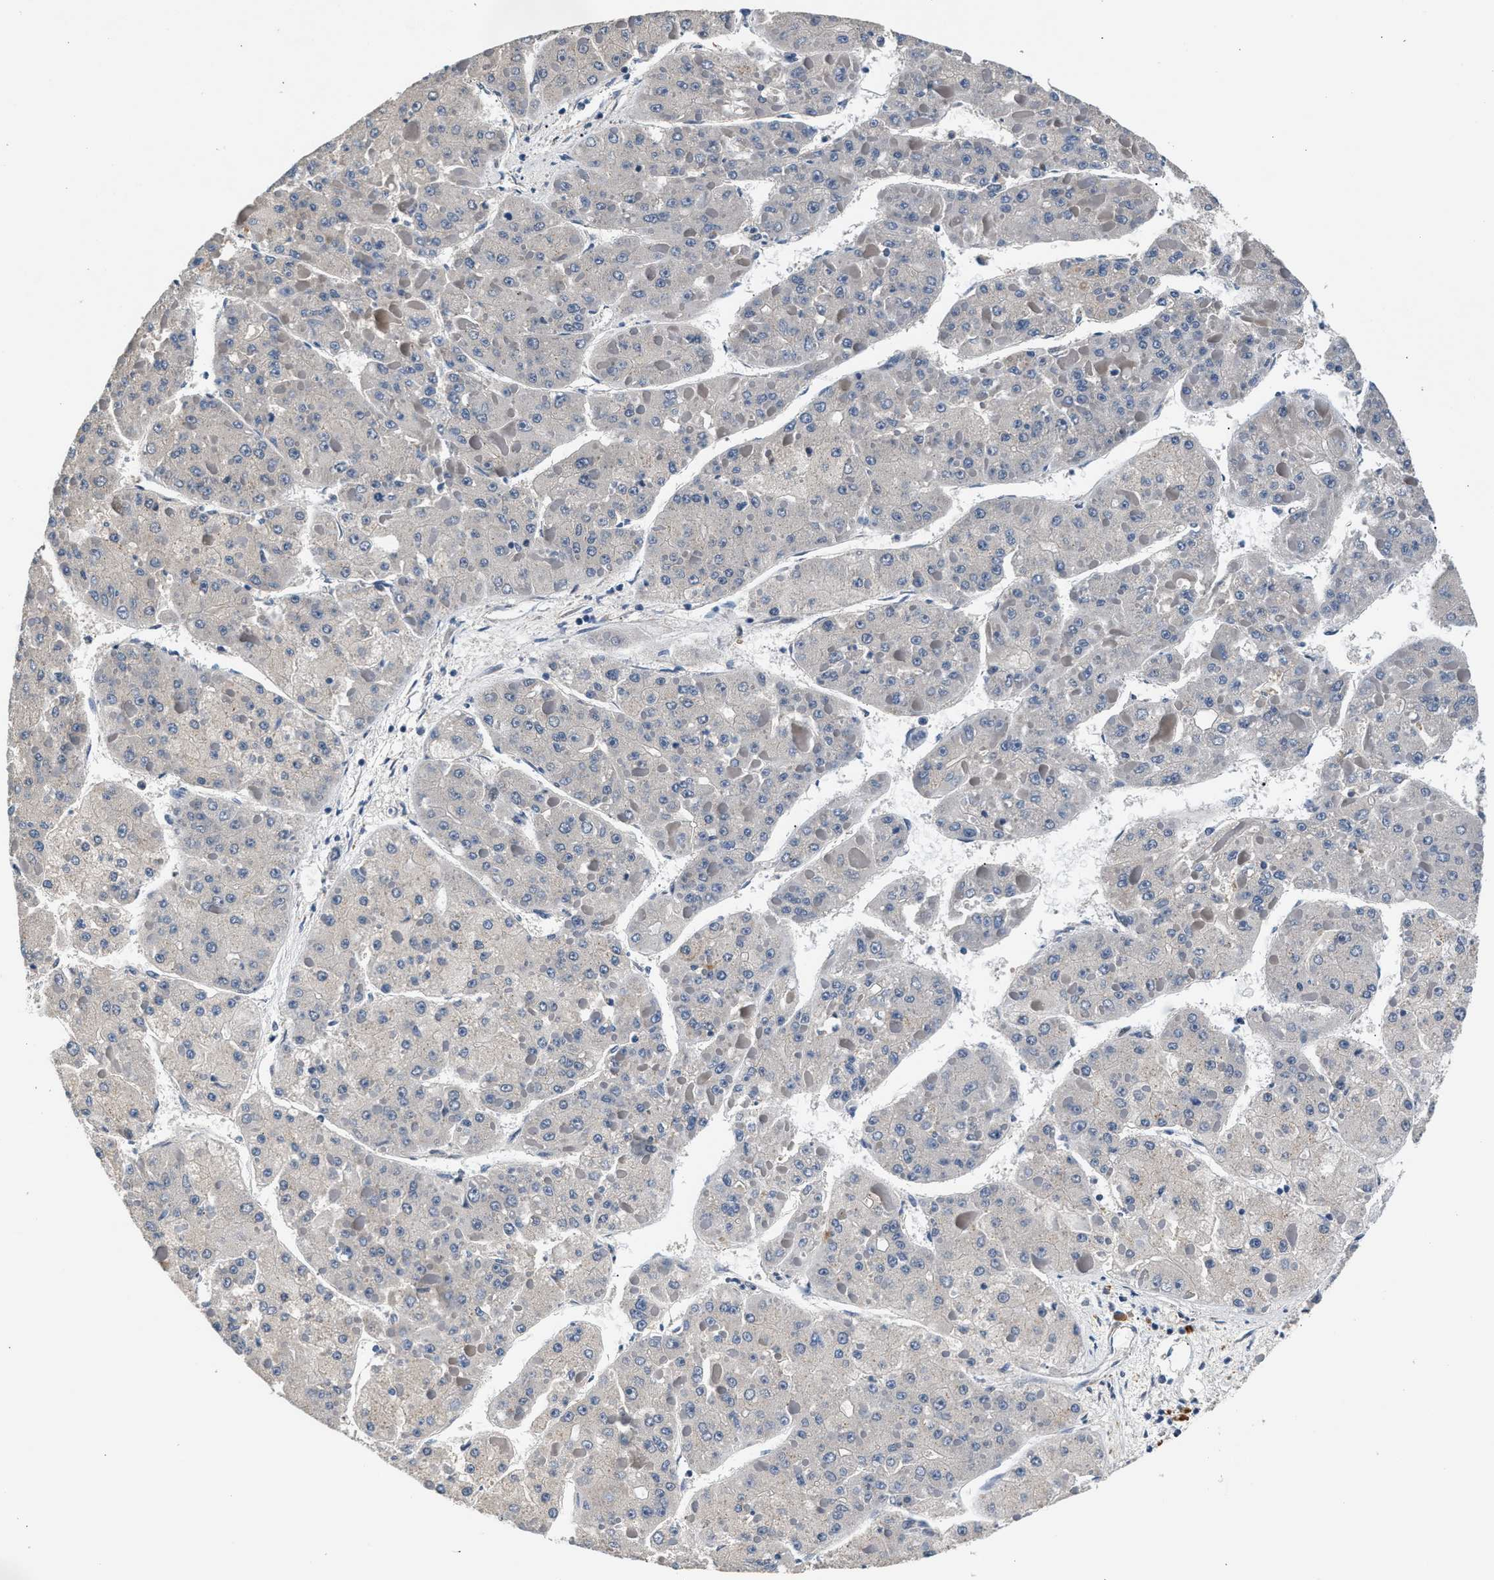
{"staining": {"intensity": "negative", "quantity": "none", "location": "none"}, "tissue": "liver cancer", "cell_type": "Tumor cells", "image_type": "cancer", "snomed": [{"axis": "morphology", "description": "Carcinoma, Hepatocellular, NOS"}, {"axis": "topography", "description": "Liver"}], "caption": "A high-resolution micrograph shows immunohistochemistry staining of liver cancer (hepatocellular carcinoma), which displays no significant expression in tumor cells.", "gene": "RBM33", "patient": {"sex": "female", "age": 73}}